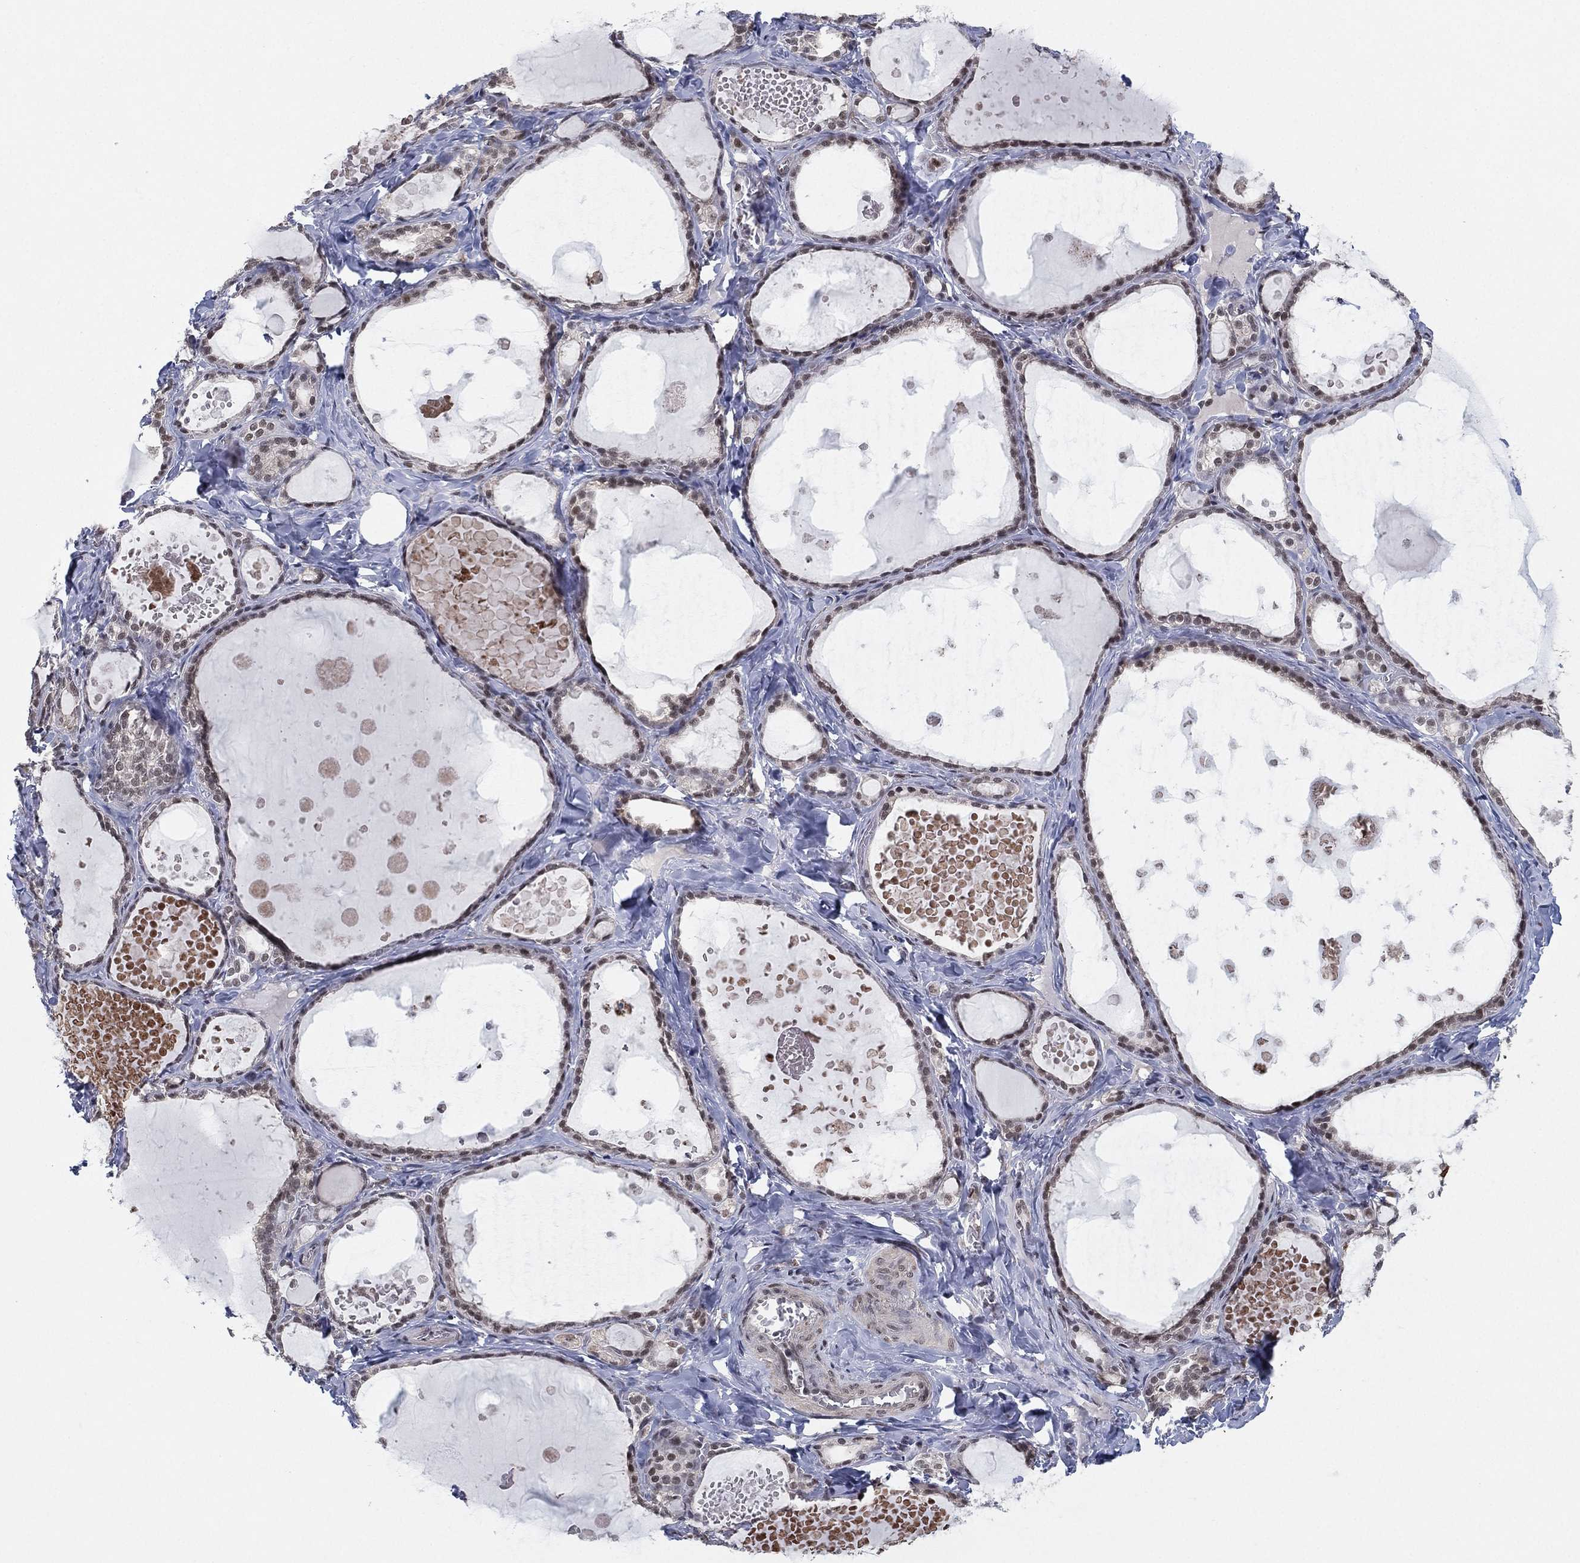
{"staining": {"intensity": "moderate", "quantity": "<25%", "location": "nuclear"}, "tissue": "thyroid gland", "cell_type": "Glandular cells", "image_type": "normal", "snomed": [{"axis": "morphology", "description": "Normal tissue, NOS"}, {"axis": "topography", "description": "Thyroid gland"}], "caption": "IHC of normal thyroid gland reveals low levels of moderate nuclear positivity in about <25% of glandular cells. (DAB IHC, brown staining for protein, blue staining for nuclei).", "gene": "DGCR8", "patient": {"sex": "female", "age": 56}}